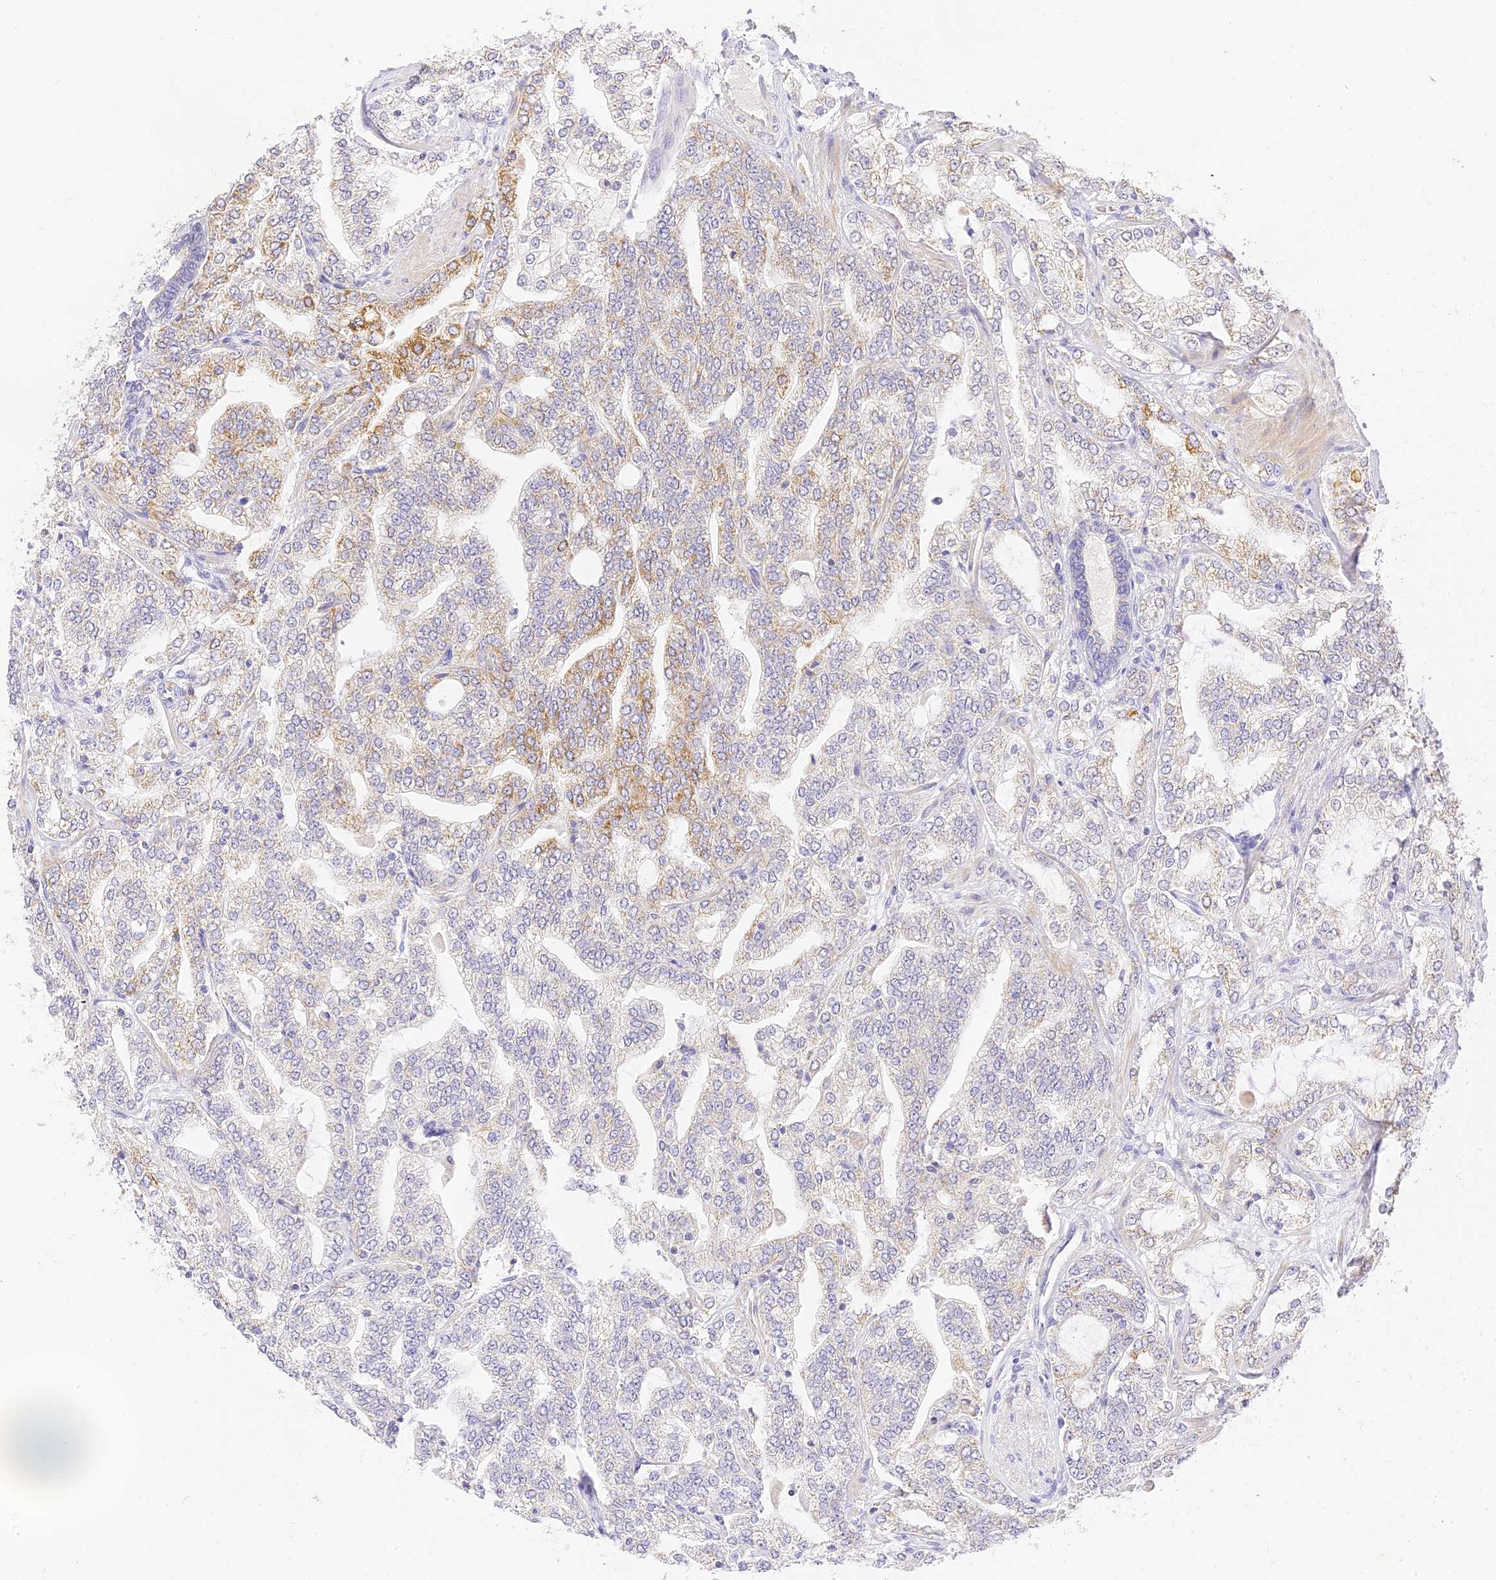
{"staining": {"intensity": "moderate", "quantity": "<25%", "location": "cytoplasmic/membranous"}, "tissue": "prostate cancer", "cell_type": "Tumor cells", "image_type": "cancer", "snomed": [{"axis": "morphology", "description": "Adenocarcinoma, High grade"}, {"axis": "topography", "description": "Prostate"}], "caption": "Immunohistochemical staining of prostate cancer (adenocarcinoma (high-grade)) exhibits low levels of moderate cytoplasmic/membranous positivity in about <25% of tumor cells. The staining was performed using DAB (3,3'-diaminobenzidine) to visualize the protein expression in brown, while the nuclei were stained in blue with hematoxylin (Magnification: 20x).", "gene": "LRRC15", "patient": {"sex": "male", "age": 64}}